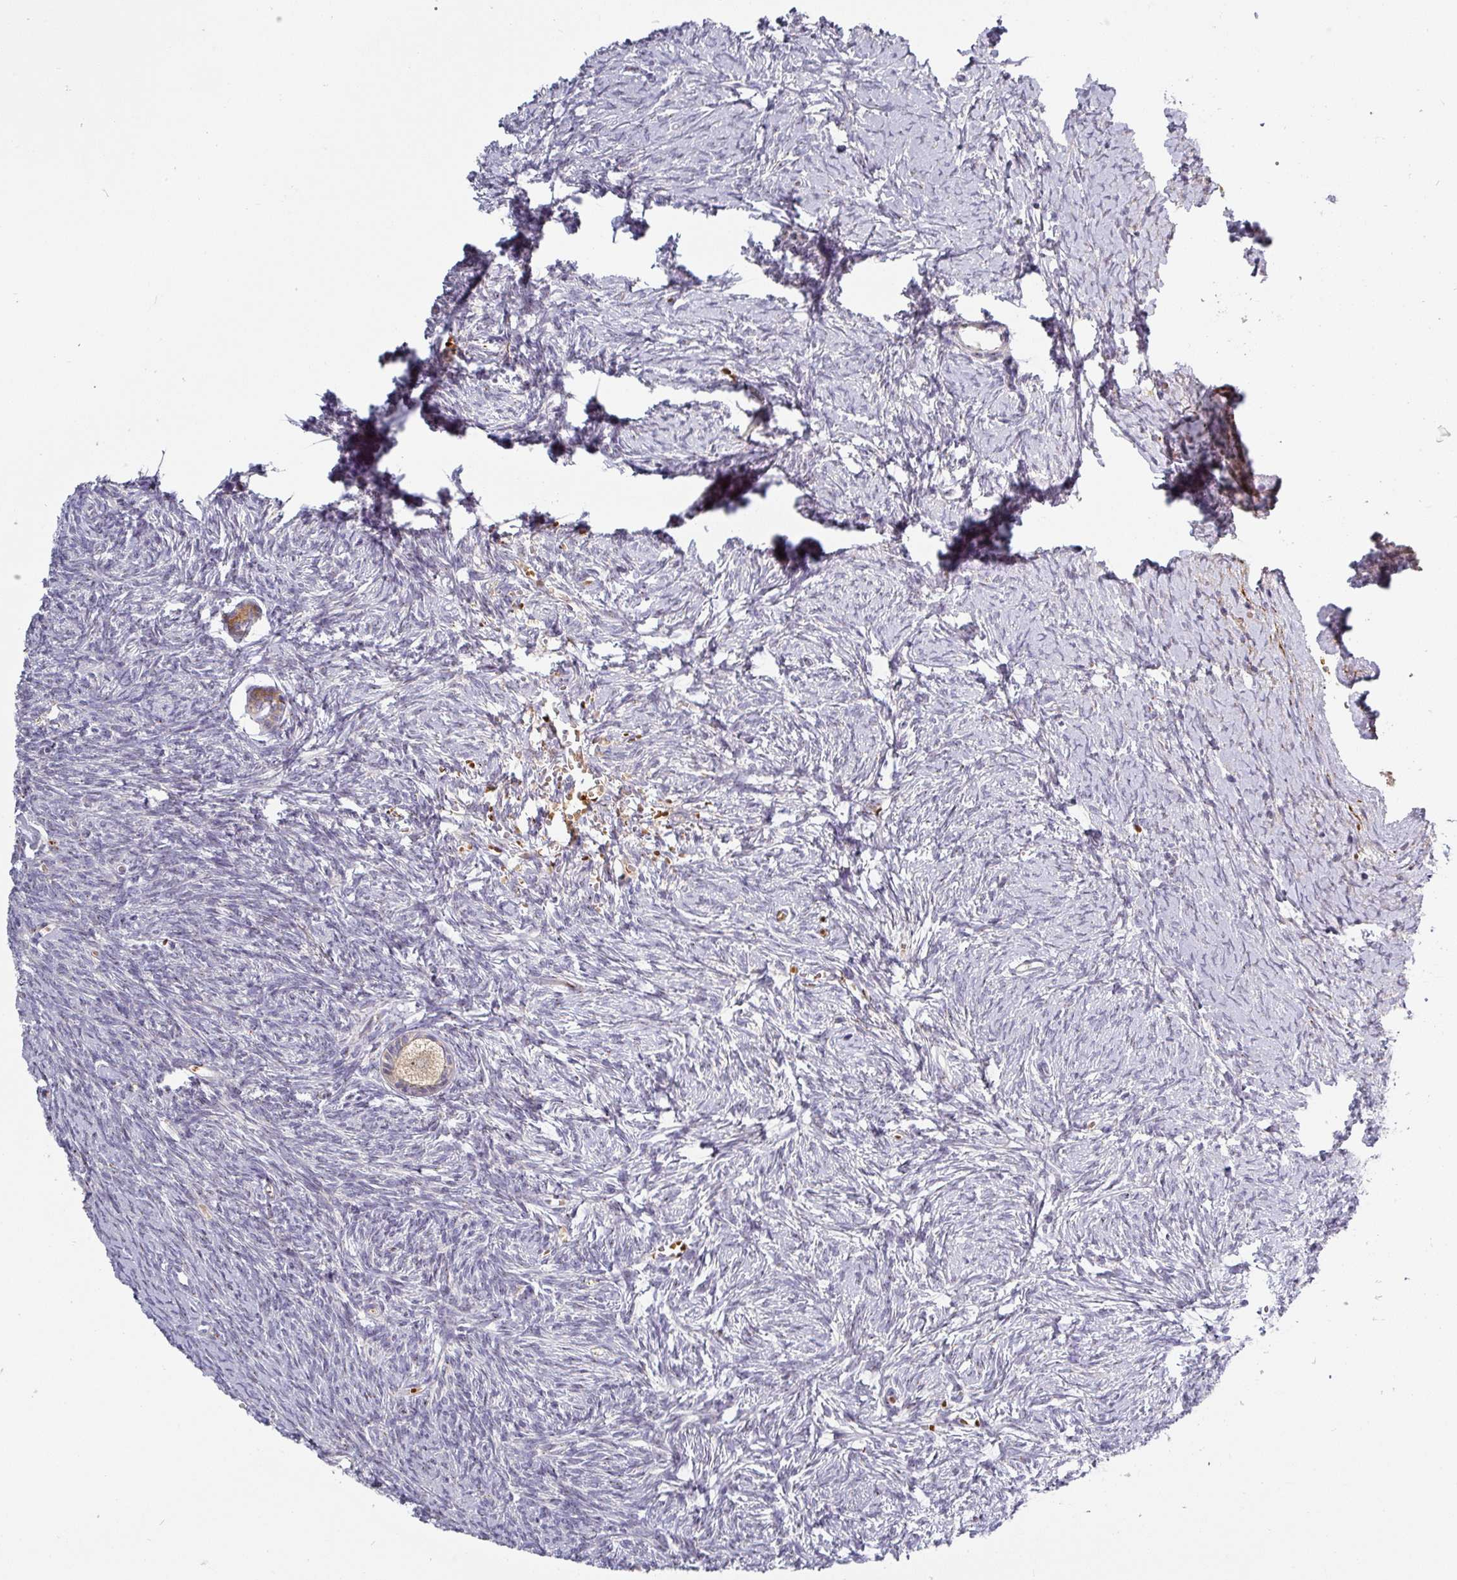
{"staining": {"intensity": "negative", "quantity": "none", "location": "none"}, "tissue": "ovary", "cell_type": "Follicle cells", "image_type": "normal", "snomed": [{"axis": "morphology", "description": "Normal tissue, NOS"}, {"axis": "topography", "description": "Ovary"}], "caption": "This is an immunohistochemistry (IHC) image of unremarkable human ovary. There is no staining in follicle cells.", "gene": "PRODH2", "patient": {"sex": "female", "age": 39}}